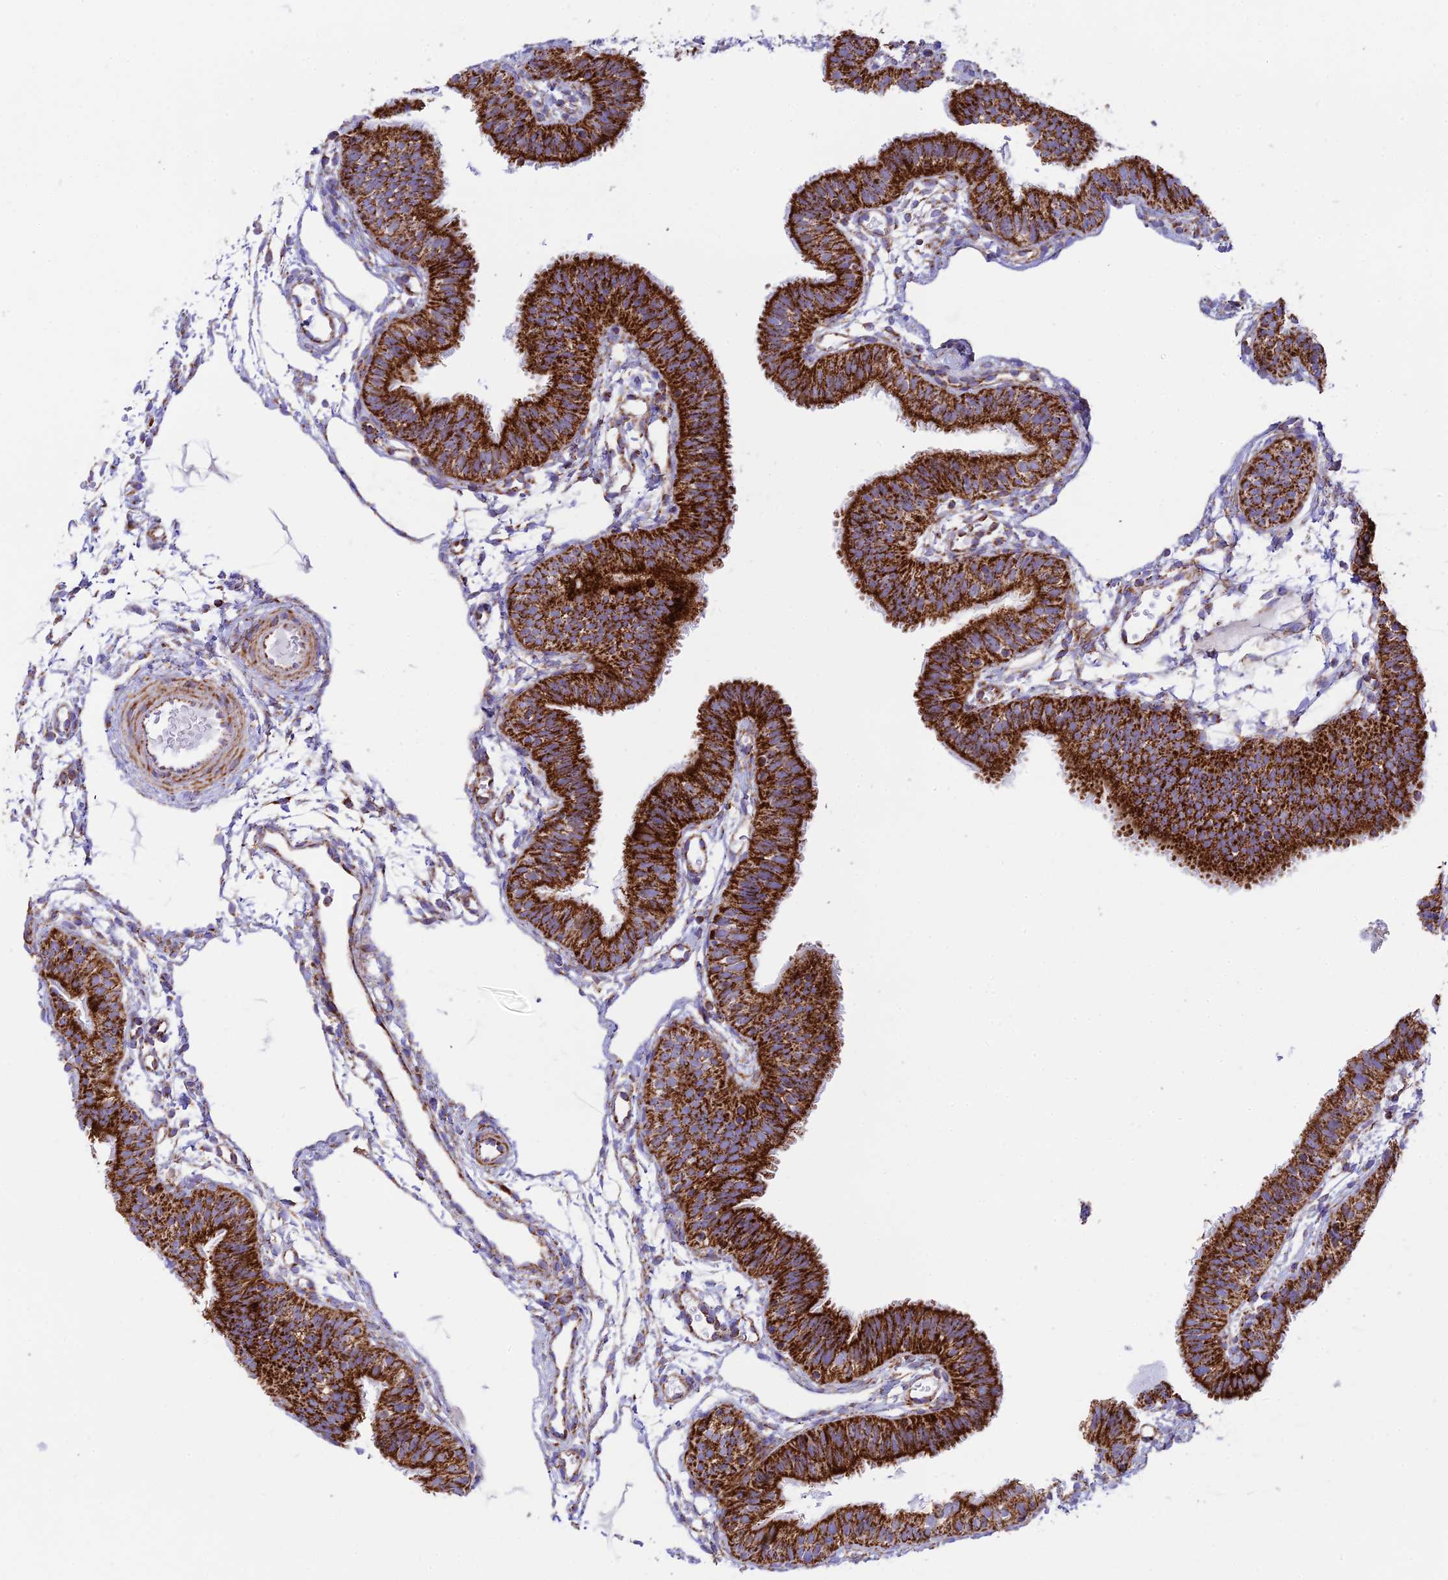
{"staining": {"intensity": "strong", "quantity": ">75%", "location": "cytoplasmic/membranous"}, "tissue": "fallopian tube", "cell_type": "Glandular cells", "image_type": "normal", "snomed": [{"axis": "morphology", "description": "Normal tissue, NOS"}, {"axis": "topography", "description": "Fallopian tube"}], "caption": "Human fallopian tube stained with a protein marker demonstrates strong staining in glandular cells.", "gene": "CHCHD3", "patient": {"sex": "female", "age": 35}}